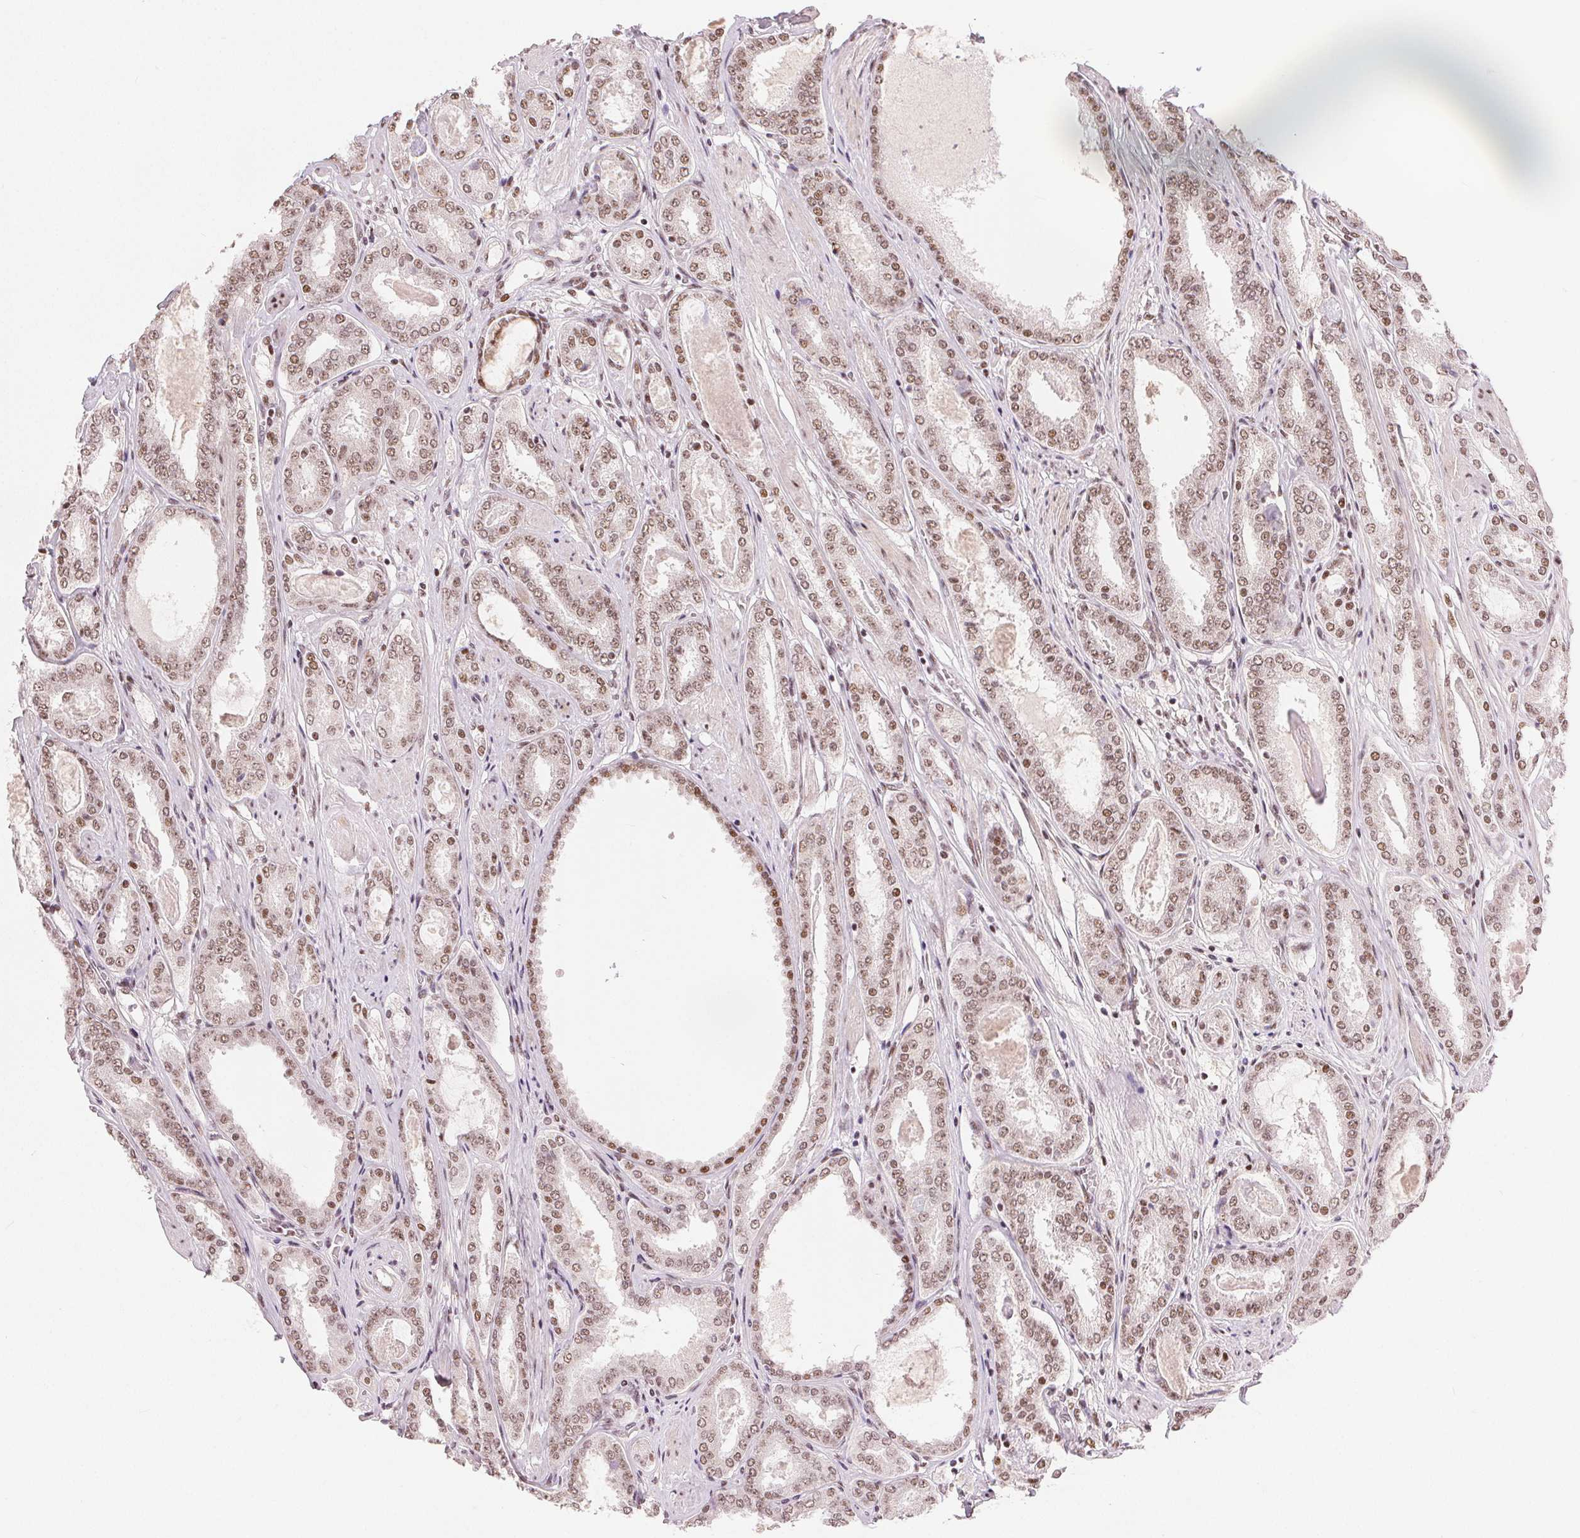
{"staining": {"intensity": "moderate", "quantity": ">75%", "location": "nuclear"}, "tissue": "prostate cancer", "cell_type": "Tumor cells", "image_type": "cancer", "snomed": [{"axis": "morphology", "description": "Adenocarcinoma, High grade"}, {"axis": "topography", "description": "Prostate"}], "caption": "Immunohistochemistry (DAB) staining of human prostate cancer (high-grade adenocarcinoma) exhibits moderate nuclear protein positivity in about >75% of tumor cells.", "gene": "ZNF703", "patient": {"sex": "male", "age": 63}}